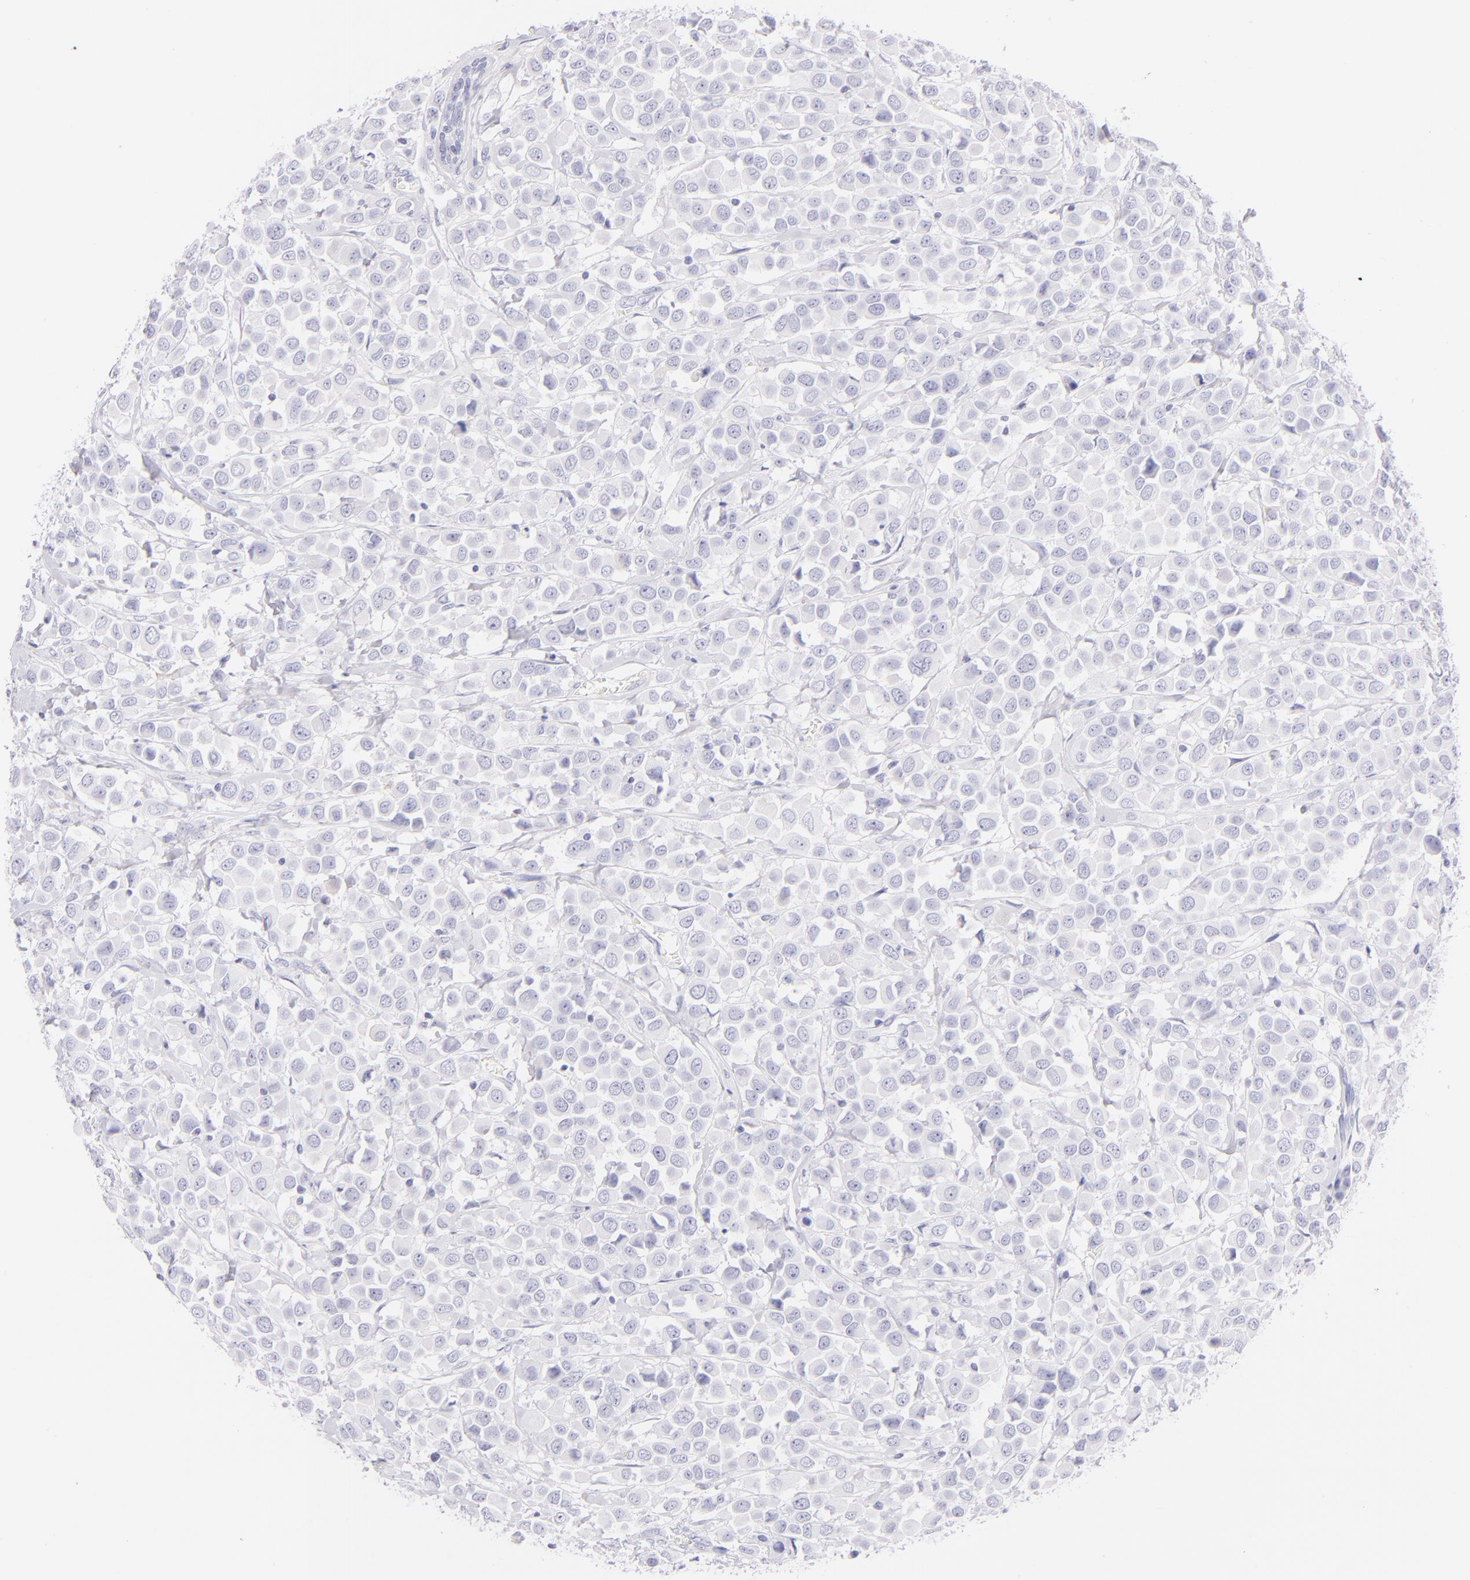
{"staining": {"intensity": "negative", "quantity": "none", "location": "none"}, "tissue": "breast cancer", "cell_type": "Tumor cells", "image_type": "cancer", "snomed": [{"axis": "morphology", "description": "Duct carcinoma"}, {"axis": "topography", "description": "Breast"}], "caption": "The image displays no staining of tumor cells in breast cancer.", "gene": "SDC1", "patient": {"sex": "female", "age": 61}}